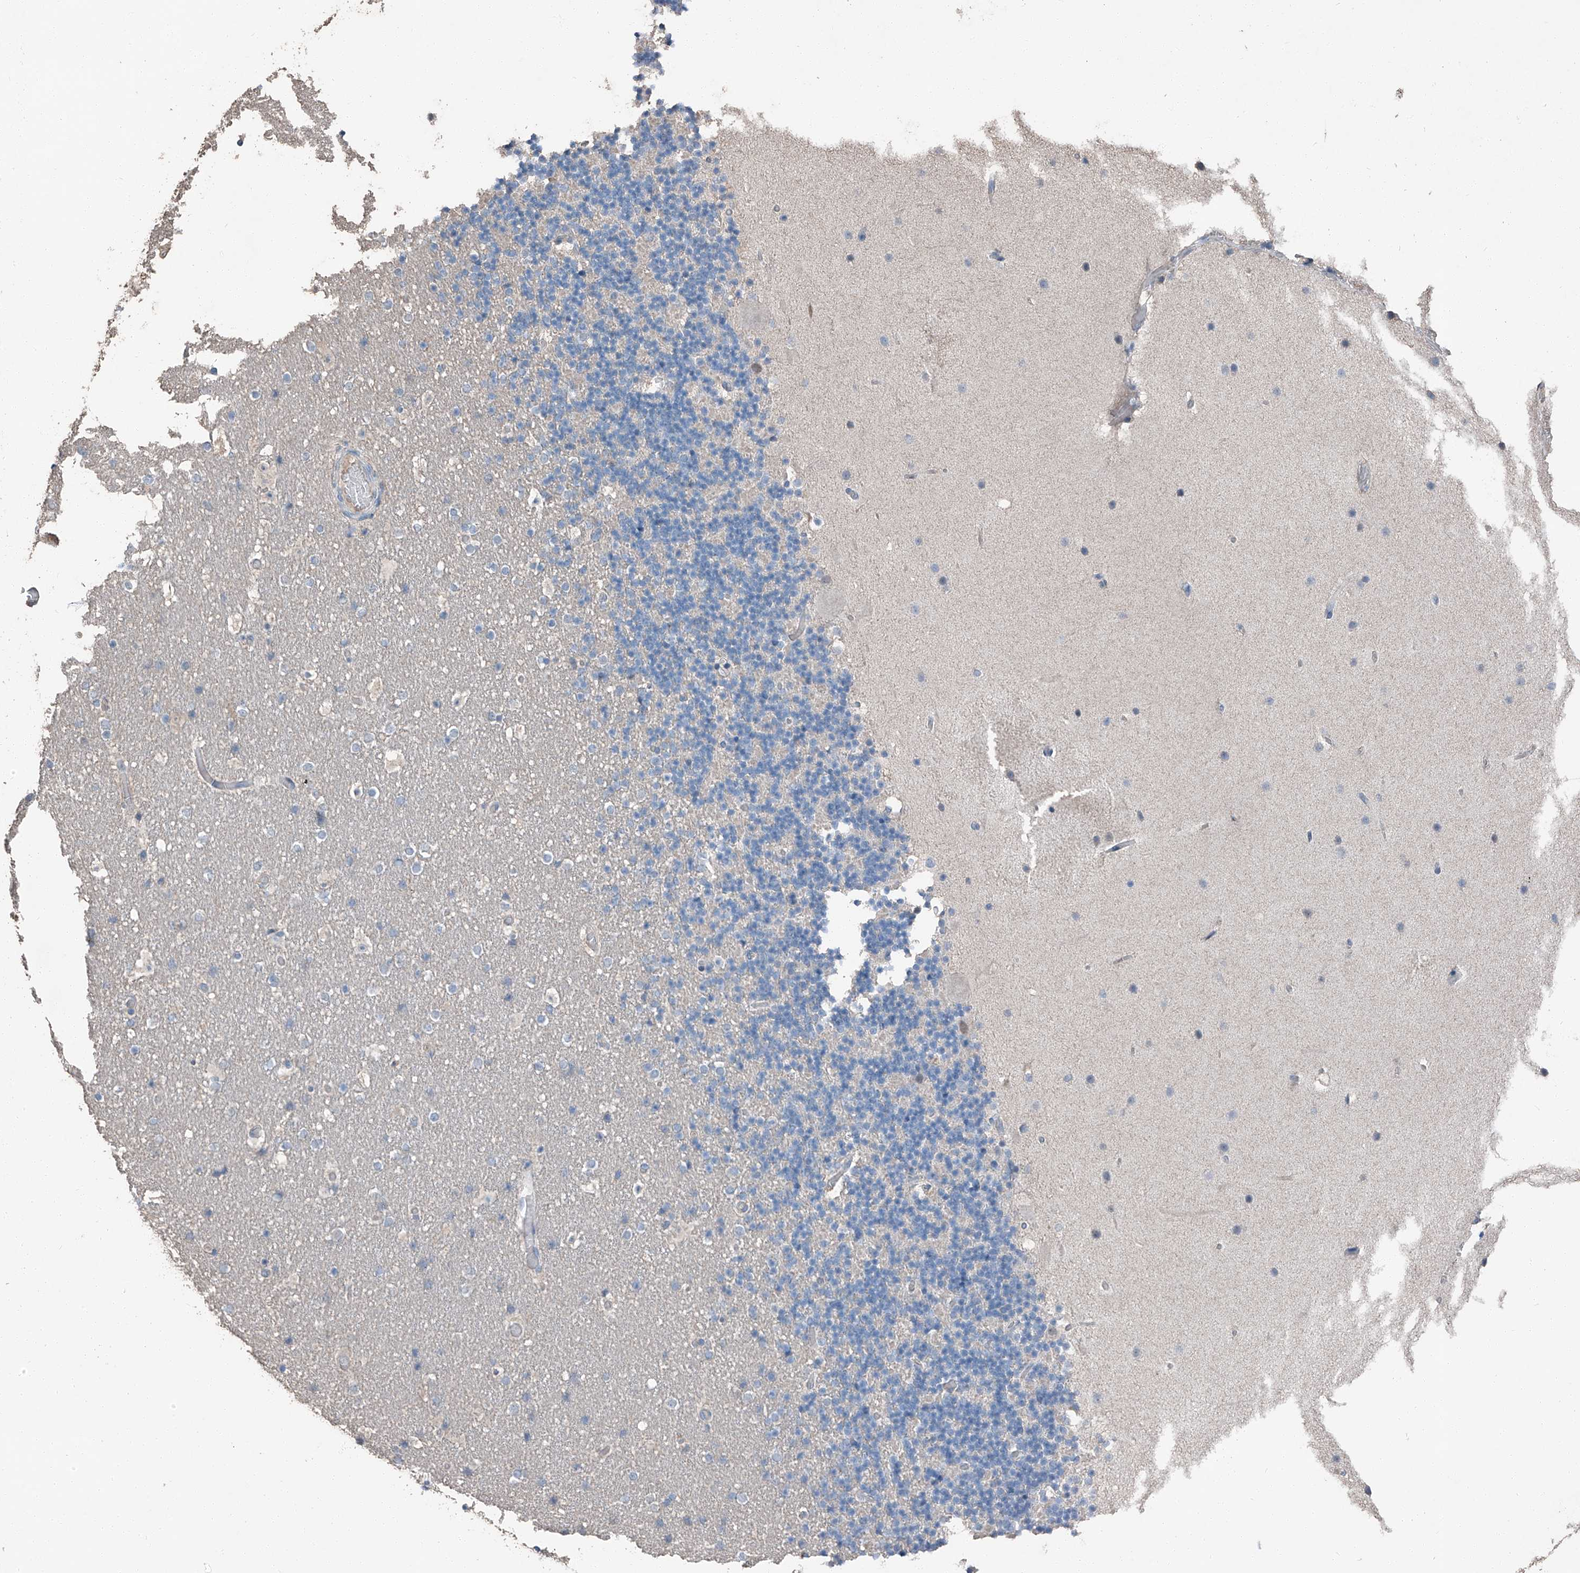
{"staining": {"intensity": "negative", "quantity": "none", "location": "none"}, "tissue": "cerebellum", "cell_type": "Cells in granular layer", "image_type": "normal", "snomed": [{"axis": "morphology", "description": "Normal tissue, NOS"}, {"axis": "topography", "description": "Cerebellum"}], "caption": "Immunohistochemistry of benign human cerebellum displays no staining in cells in granular layer.", "gene": "MAMLD1", "patient": {"sex": "male", "age": 57}}